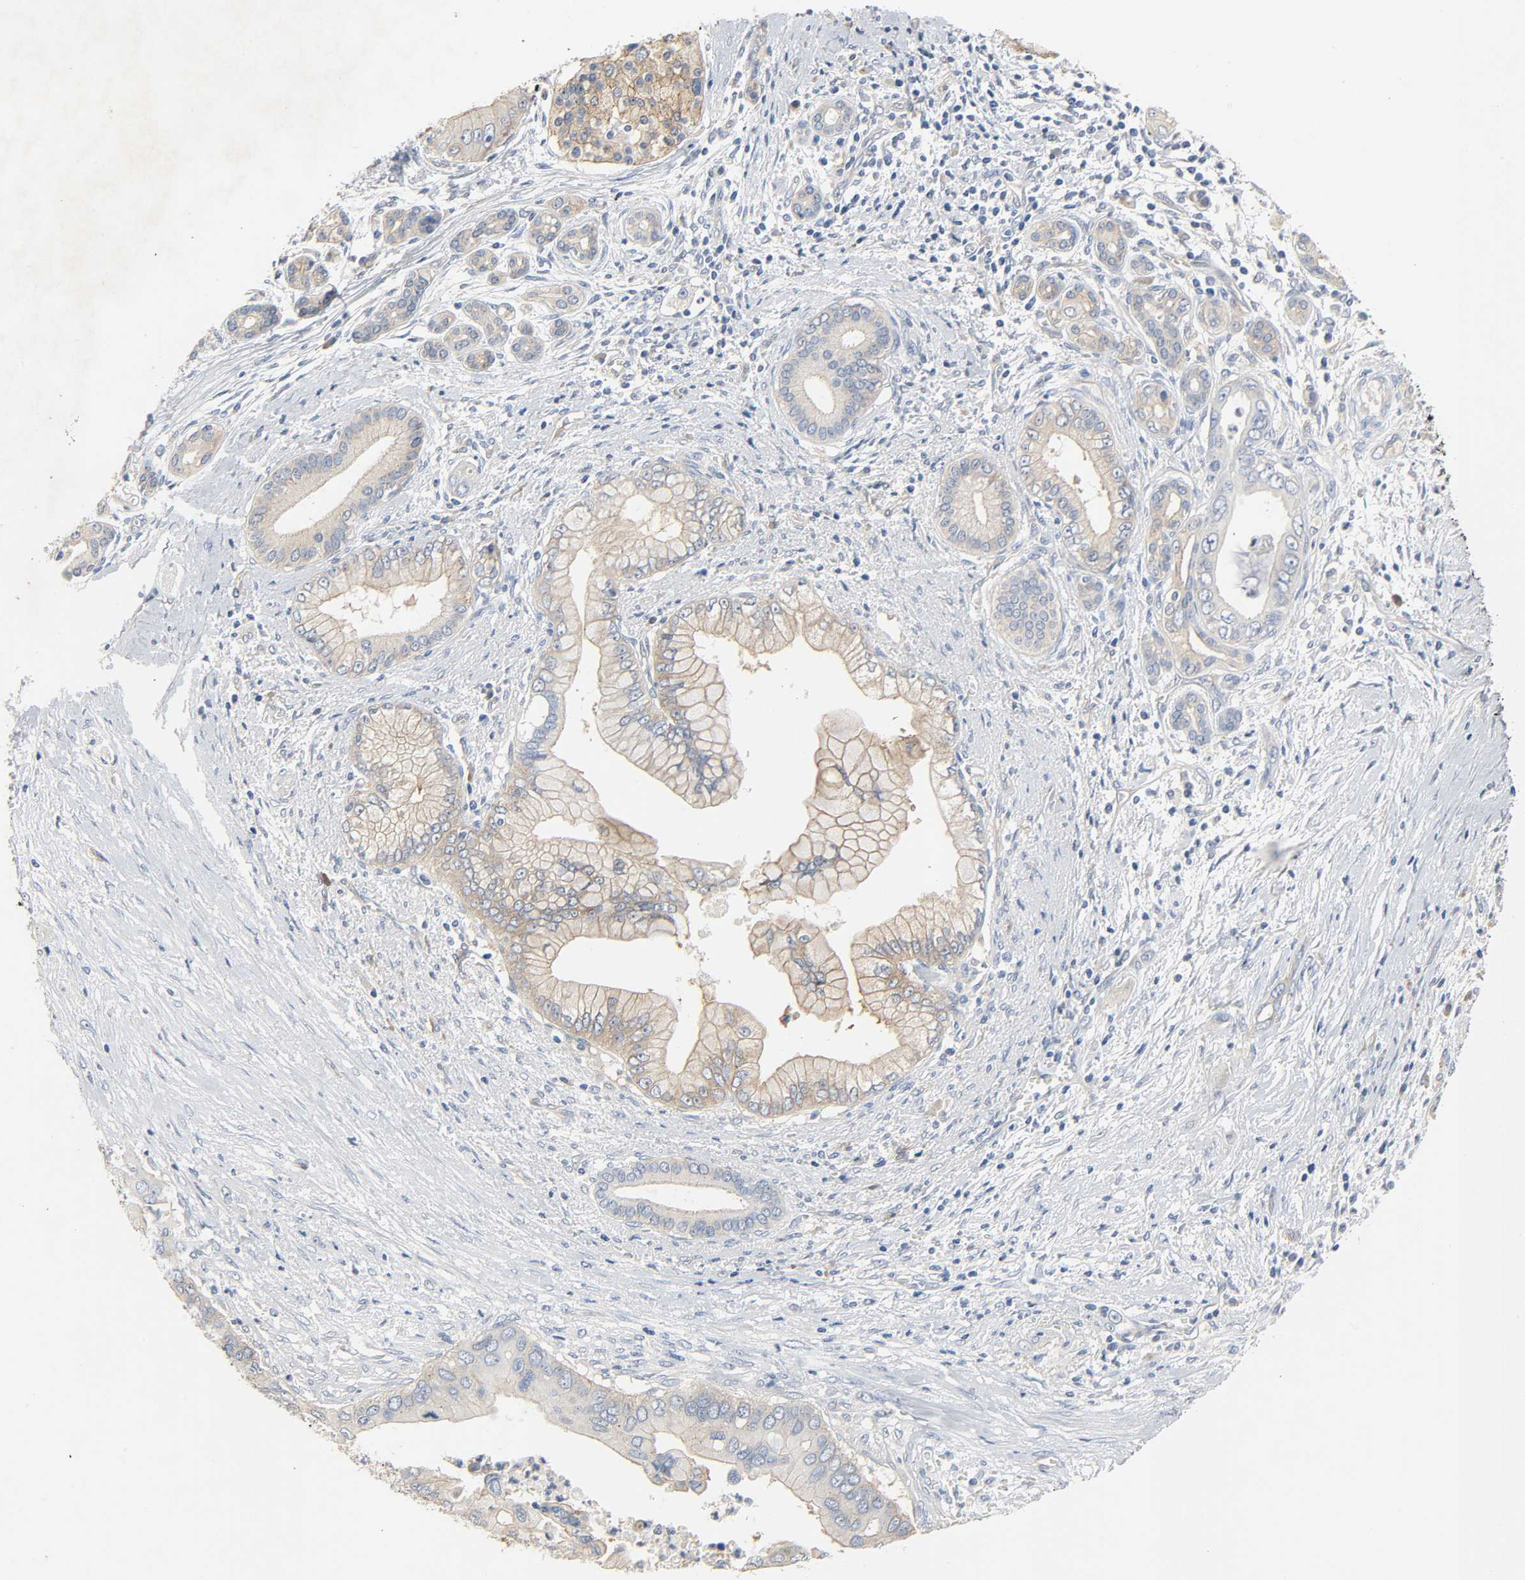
{"staining": {"intensity": "moderate", "quantity": ">75%", "location": "cytoplasmic/membranous"}, "tissue": "pancreatic cancer", "cell_type": "Tumor cells", "image_type": "cancer", "snomed": [{"axis": "morphology", "description": "Adenocarcinoma, NOS"}, {"axis": "topography", "description": "Pancreas"}], "caption": "Tumor cells exhibit medium levels of moderate cytoplasmic/membranous expression in approximately >75% of cells in pancreatic cancer (adenocarcinoma).", "gene": "ARPC1A", "patient": {"sex": "male", "age": 59}}